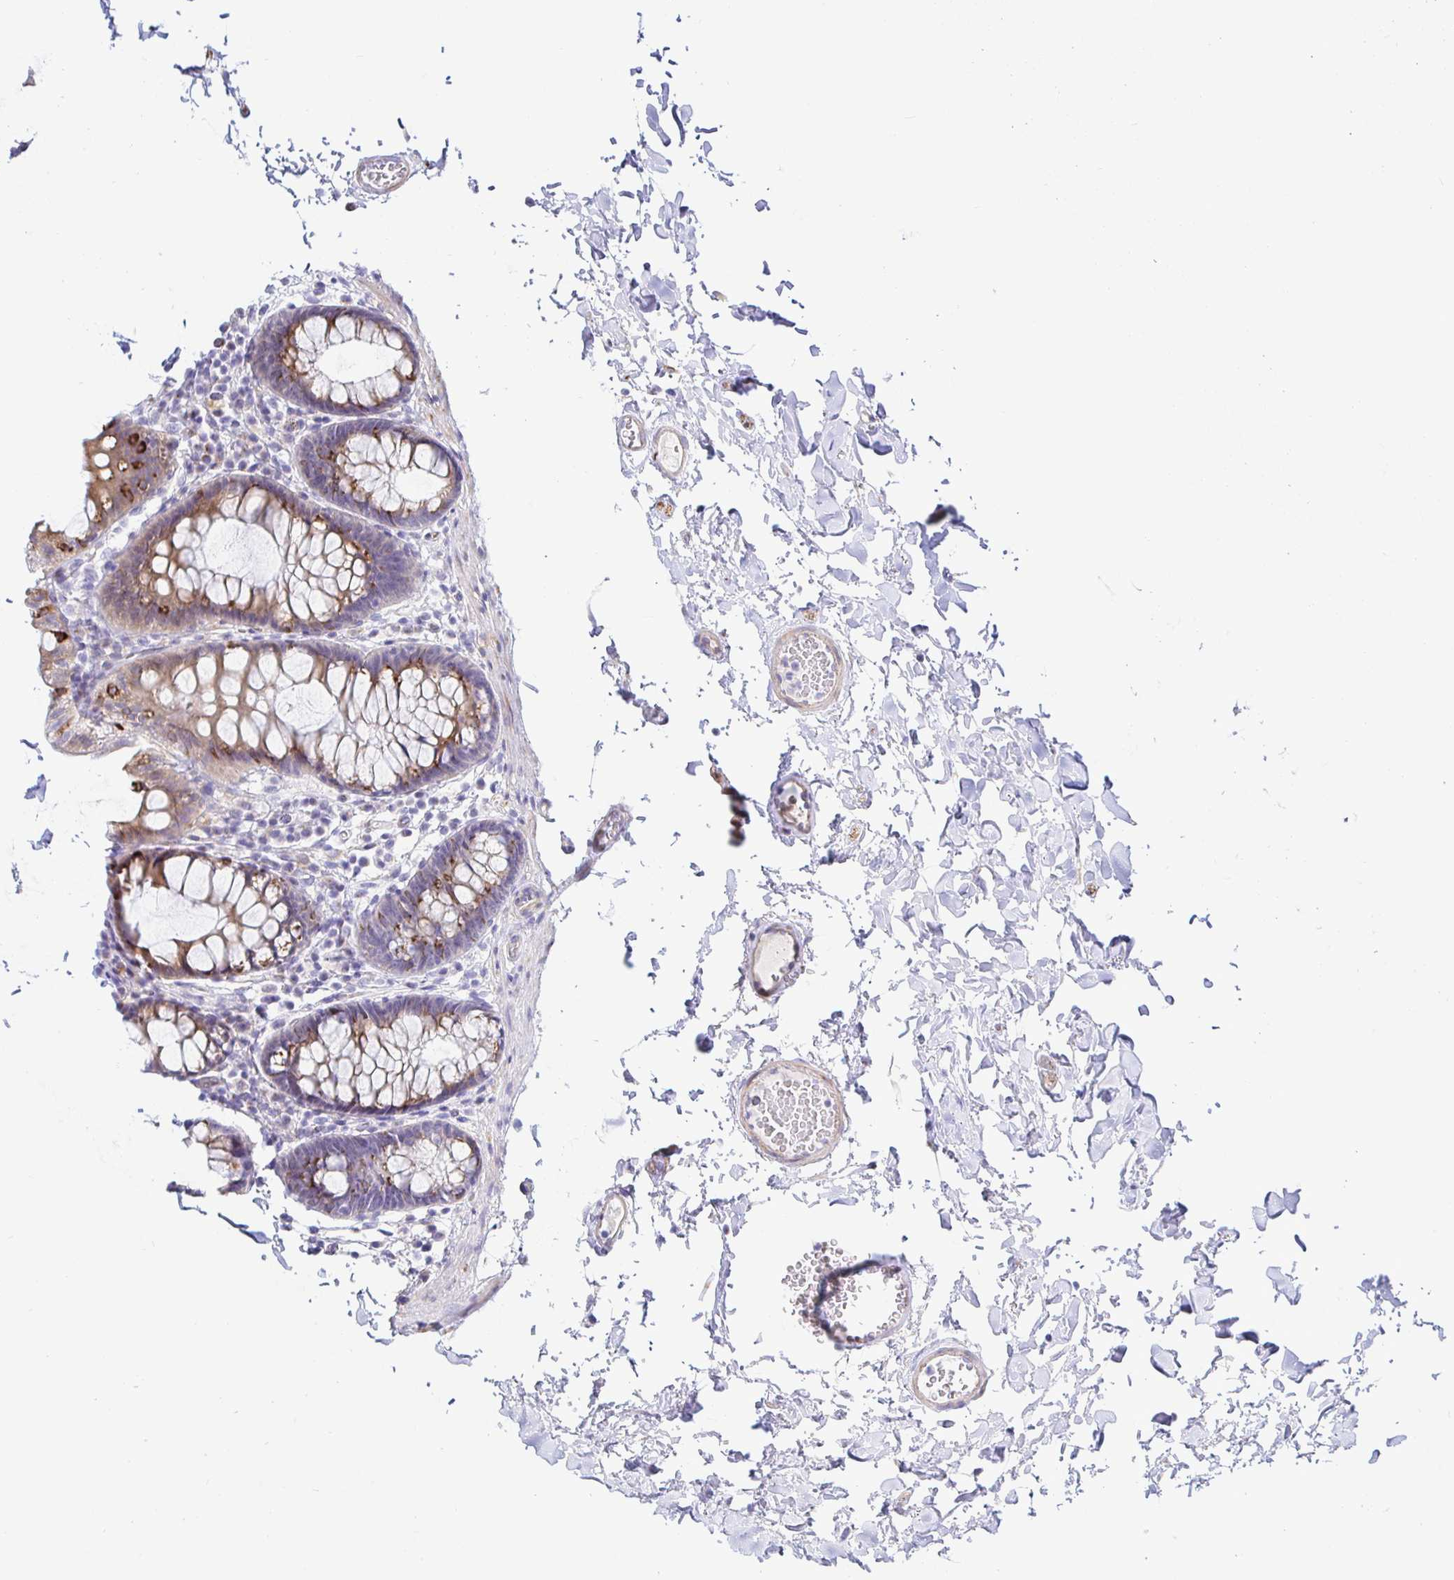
{"staining": {"intensity": "negative", "quantity": "none", "location": "none"}, "tissue": "colon", "cell_type": "Endothelial cells", "image_type": "normal", "snomed": [{"axis": "morphology", "description": "Normal tissue, NOS"}, {"axis": "topography", "description": "Colon"}, {"axis": "topography", "description": "Peripheral nerve tissue"}], "caption": "This is an immunohistochemistry image of unremarkable human colon. There is no positivity in endothelial cells.", "gene": "PINLYP", "patient": {"sex": "male", "age": 84}}